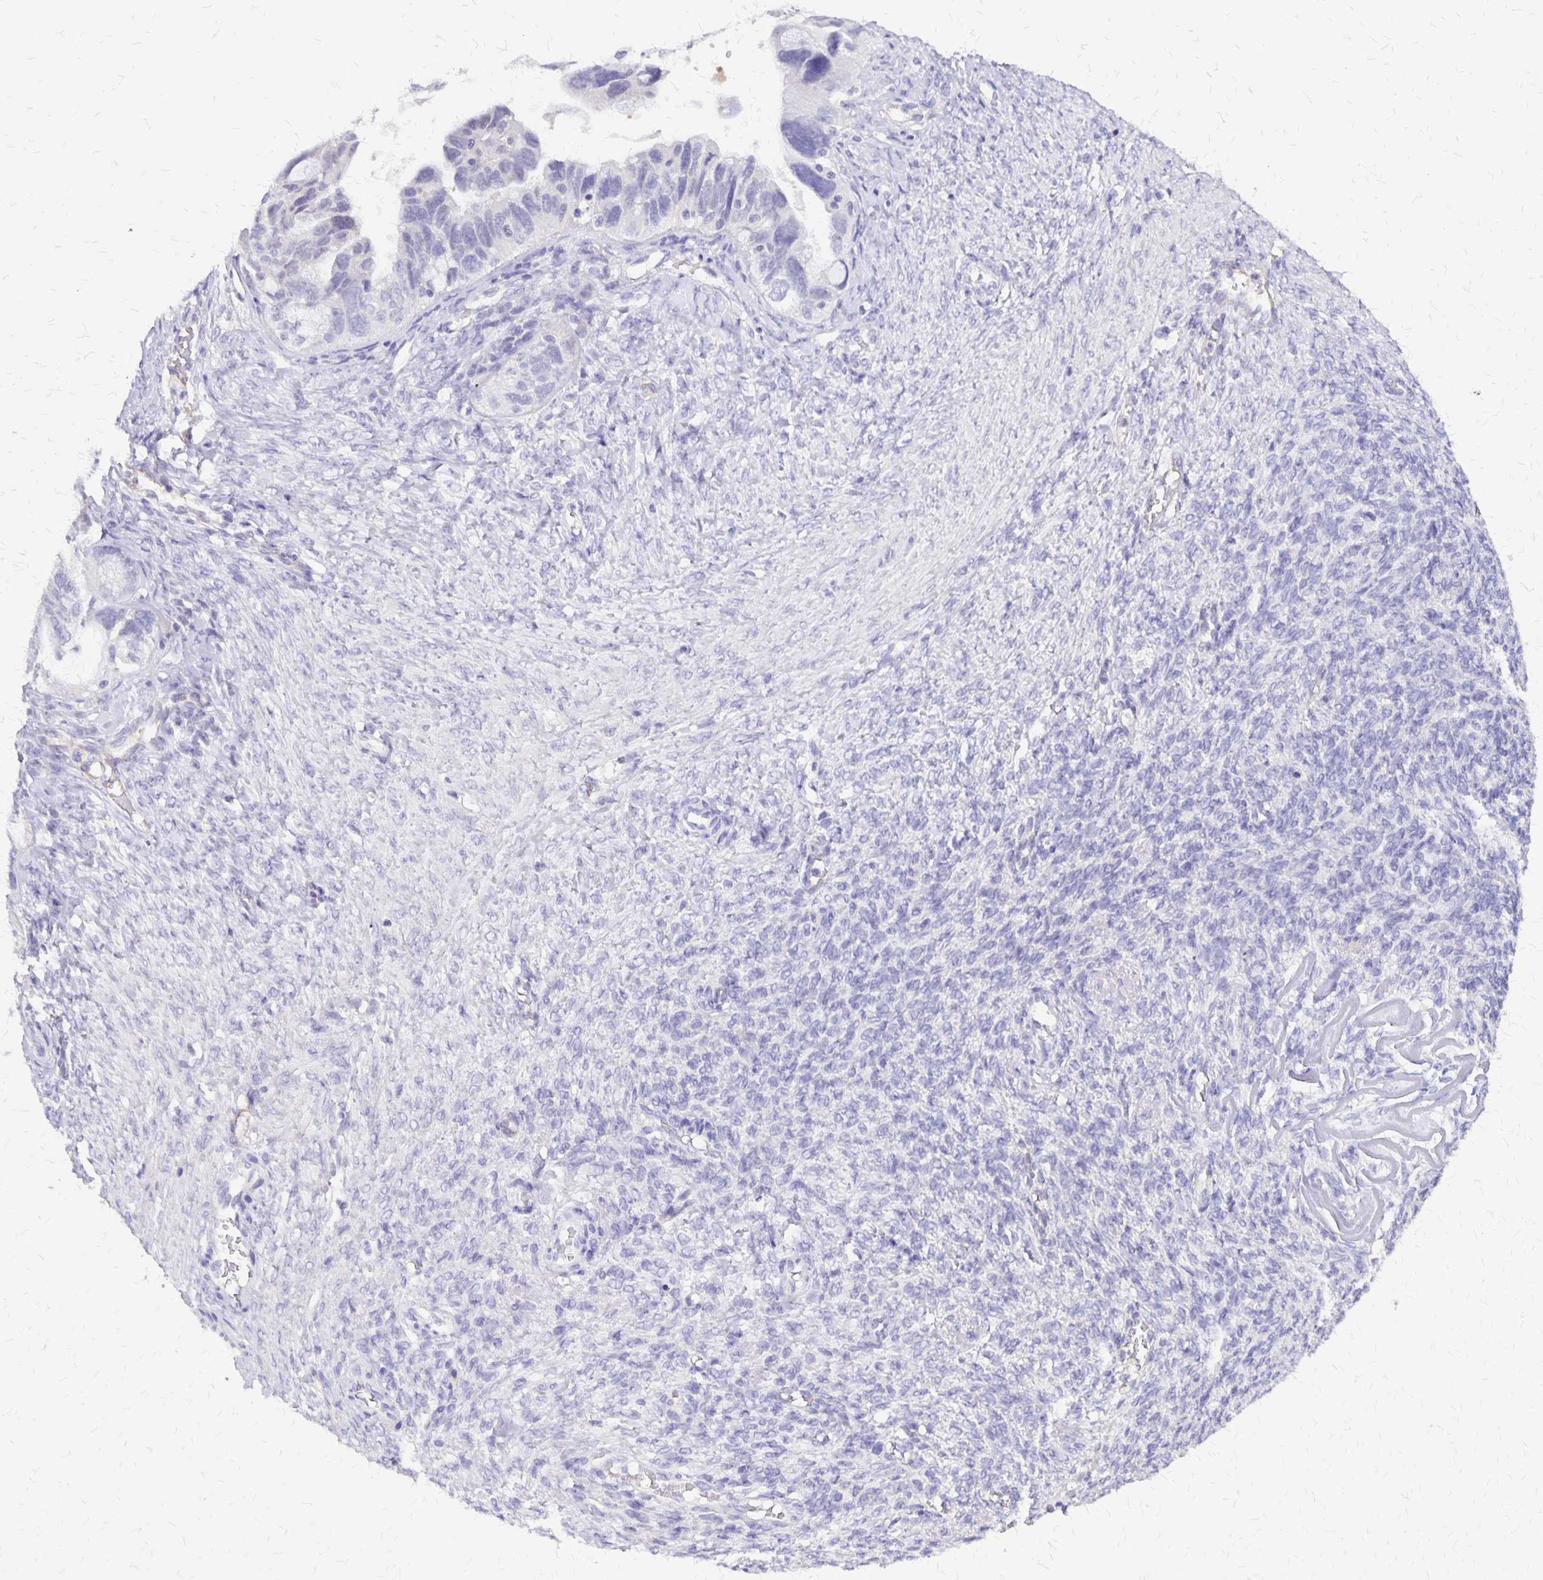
{"staining": {"intensity": "negative", "quantity": "none", "location": "none"}, "tissue": "ovarian cancer", "cell_type": "Tumor cells", "image_type": "cancer", "snomed": [{"axis": "morphology", "description": "Cystadenocarcinoma, serous, NOS"}, {"axis": "topography", "description": "Ovary"}], "caption": "DAB immunohistochemical staining of human ovarian serous cystadenocarcinoma exhibits no significant staining in tumor cells. (DAB immunohistochemistry (IHC), high magnification).", "gene": "SI", "patient": {"sex": "female", "age": 60}}